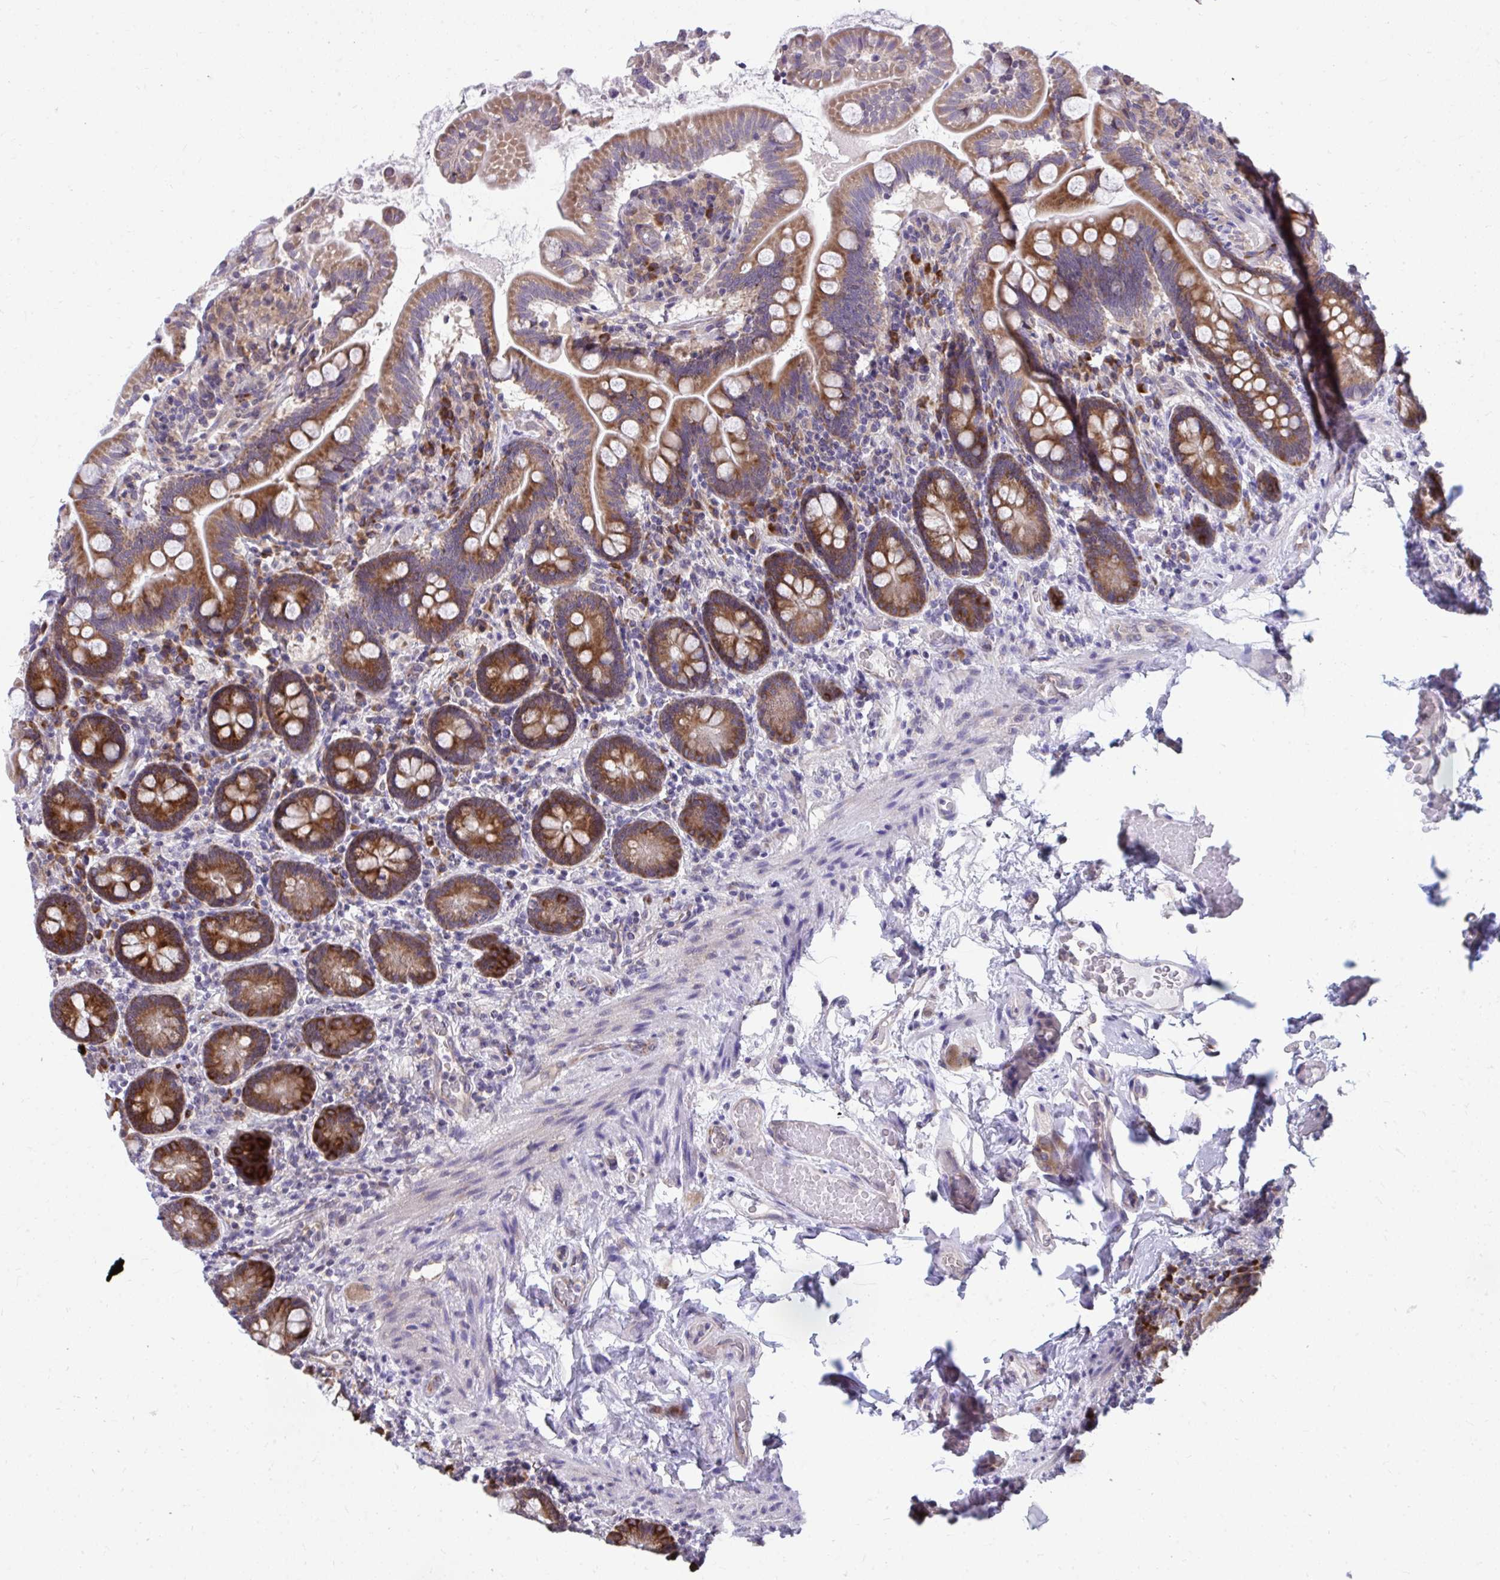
{"staining": {"intensity": "strong", "quantity": ">75%", "location": "cytoplasmic/membranous"}, "tissue": "small intestine", "cell_type": "Glandular cells", "image_type": "normal", "snomed": [{"axis": "morphology", "description": "Normal tissue, NOS"}, {"axis": "topography", "description": "Small intestine"}], "caption": "High-power microscopy captured an immunohistochemistry (IHC) micrograph of normal small intestine, revealing strong cytoplasmic/membranous staining in about >75% of glandular cells.", "gene": "SELENON", "patient": {"sex": "female", "age": 64}}